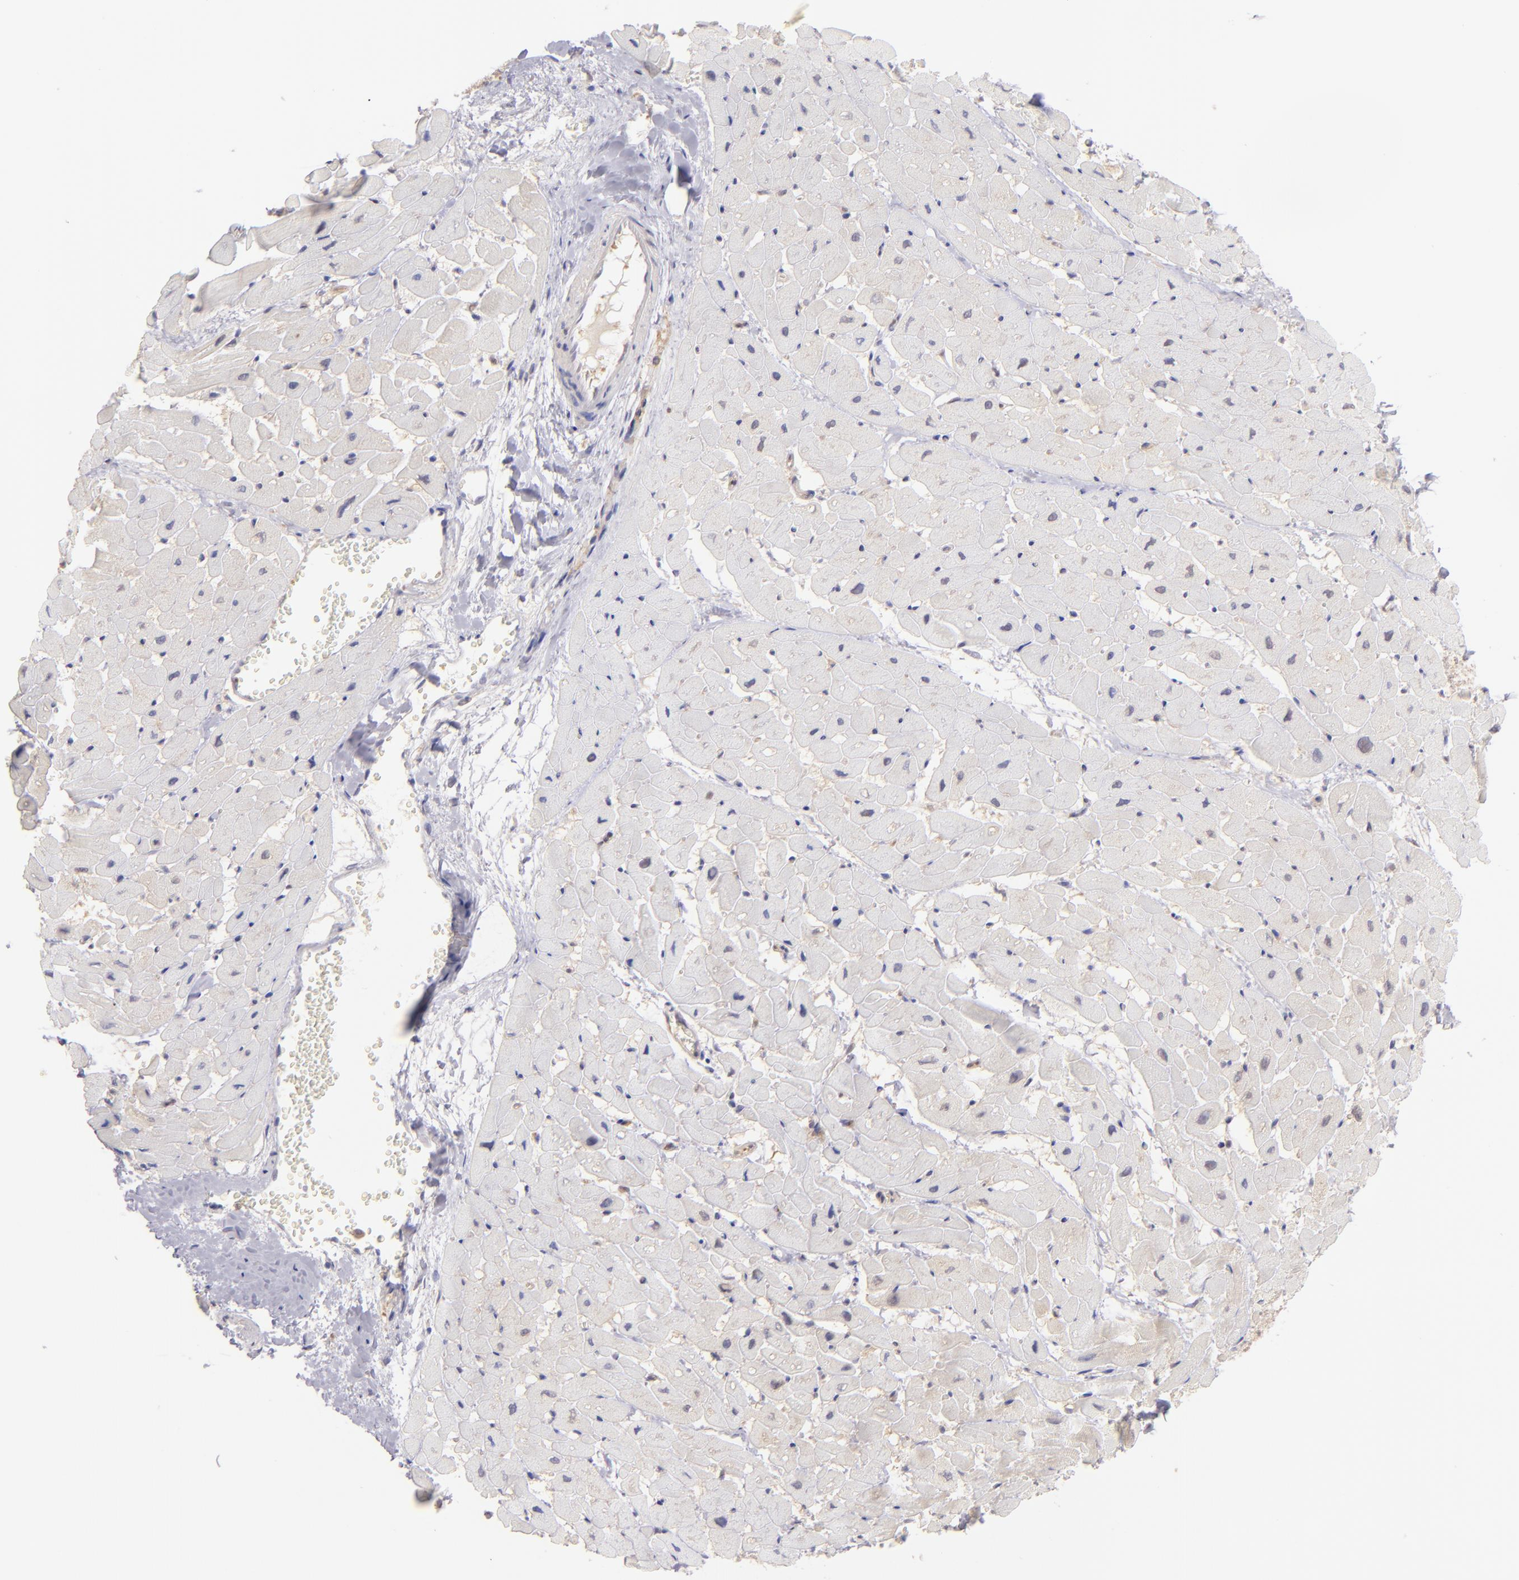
{"staining": {"intensity": "weak", "quantity": "<25%", "location": "cytoplasmic/membranous"}, "tissue": "heart muscle", "cell_type": "Cardiomyocytes", "image_type": "normal", "snomed": [{"axis": "morphology", "description": "Normal tissue, NOS"}, {"axis": "topography", "description": "Heart"}], "caption": "DAB immunohistochemical staining of benign human heart muscle shows no significant expression in cardiomyocytes.", "gene": "PTPN13", "patient": {"sex": "male", "age": 45}}